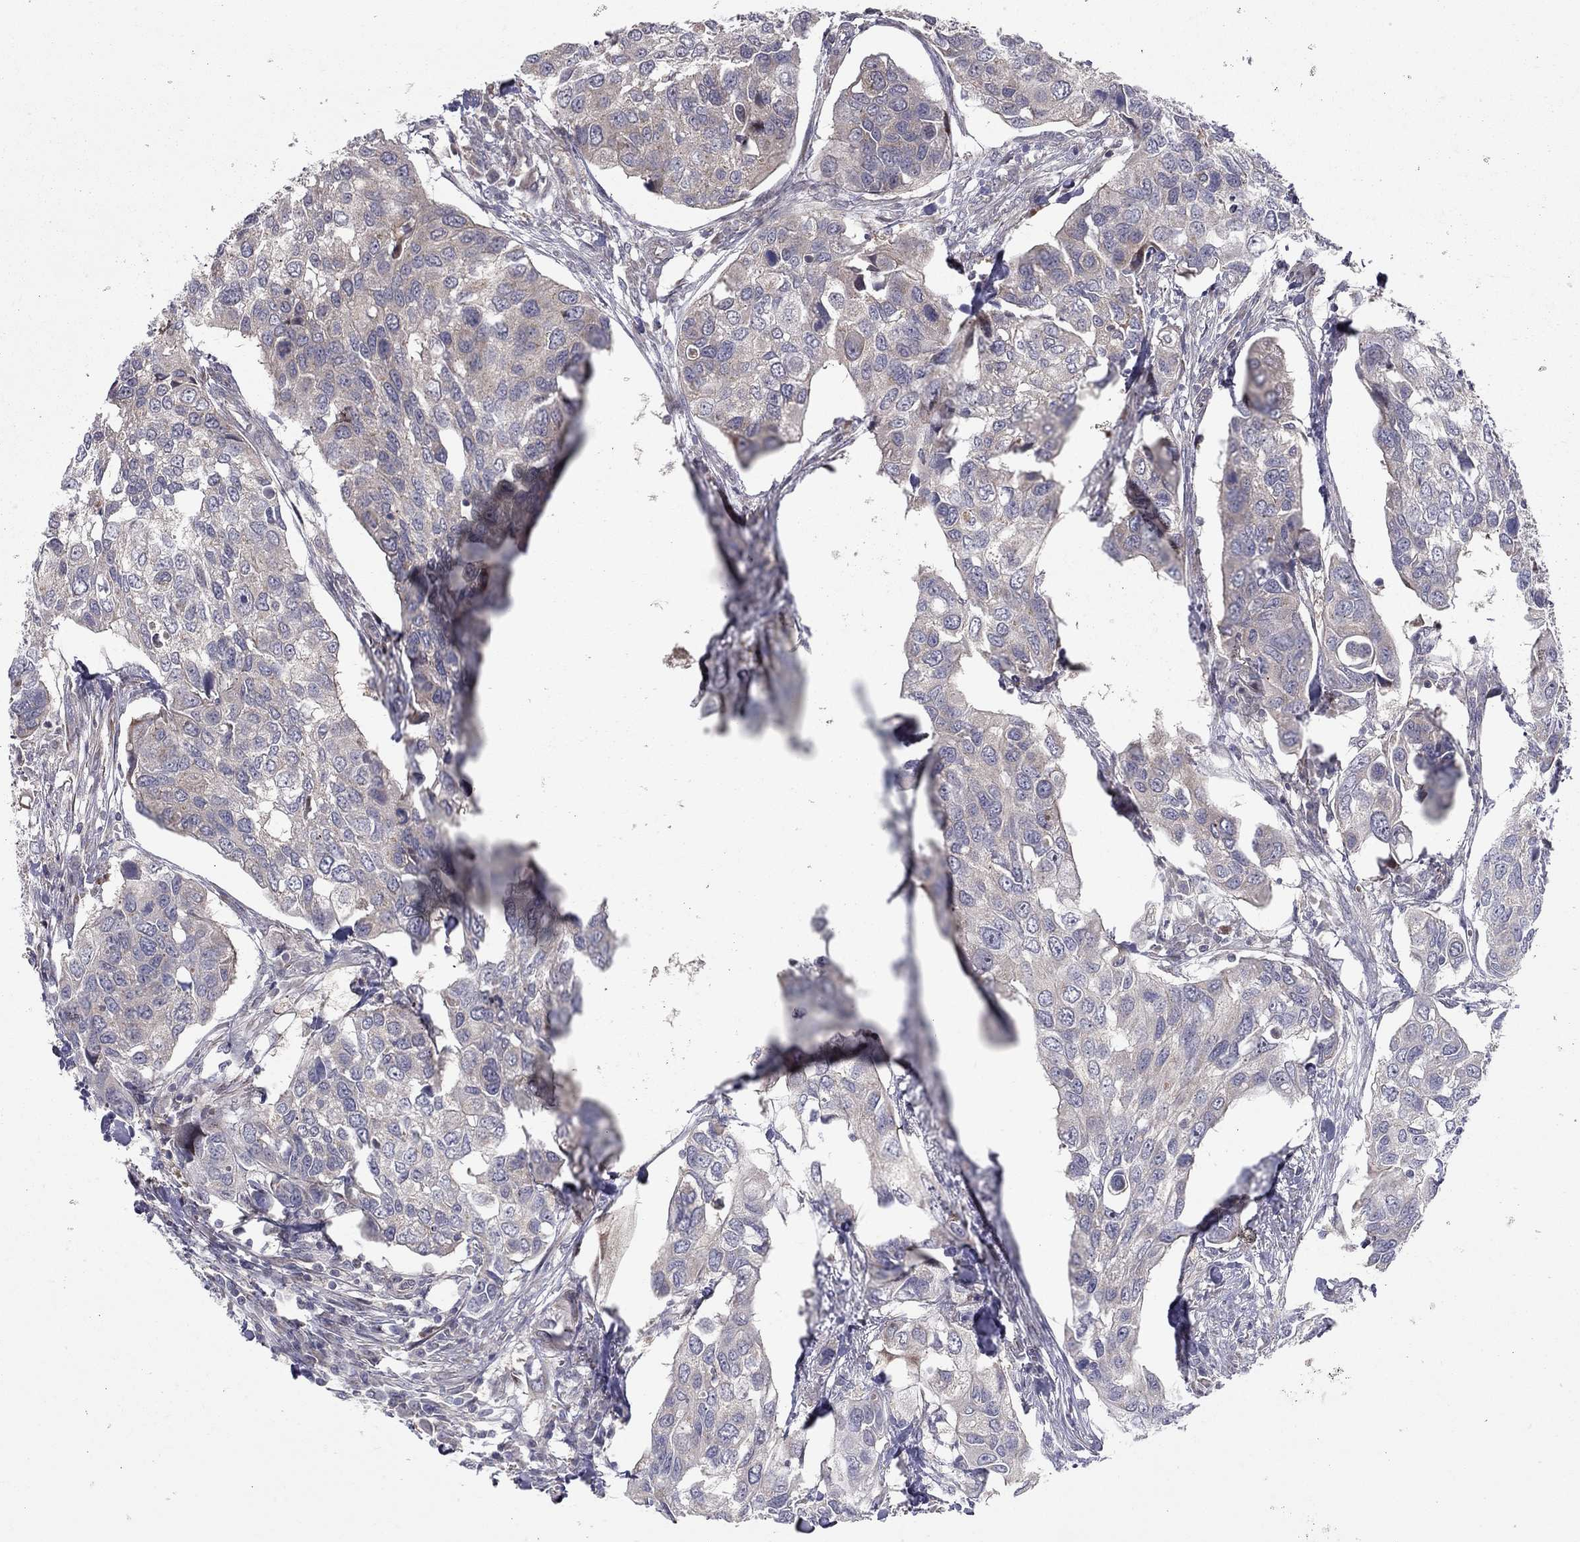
{"staining": {"intensity": "weak", "quantity": ">75%", "location": "cytoplasmic/membranous"}, "tissue": "urothelial cancer", "cell_type": "Tumor cells", "image_type": "cancer", "snomed": [{"axis": "morphology", "description": "Urothelial carcinoma, High grade"}, {"axis": "topography", "description": "Urinary bladder"}], "caption": "Weak cytoplasmic/membranous staining is identified in about >75% of tumor cells in high-grade urothelial carcinoma.", "gene": "DUSP7", "patient": {"sex": "male", "age": 60}}